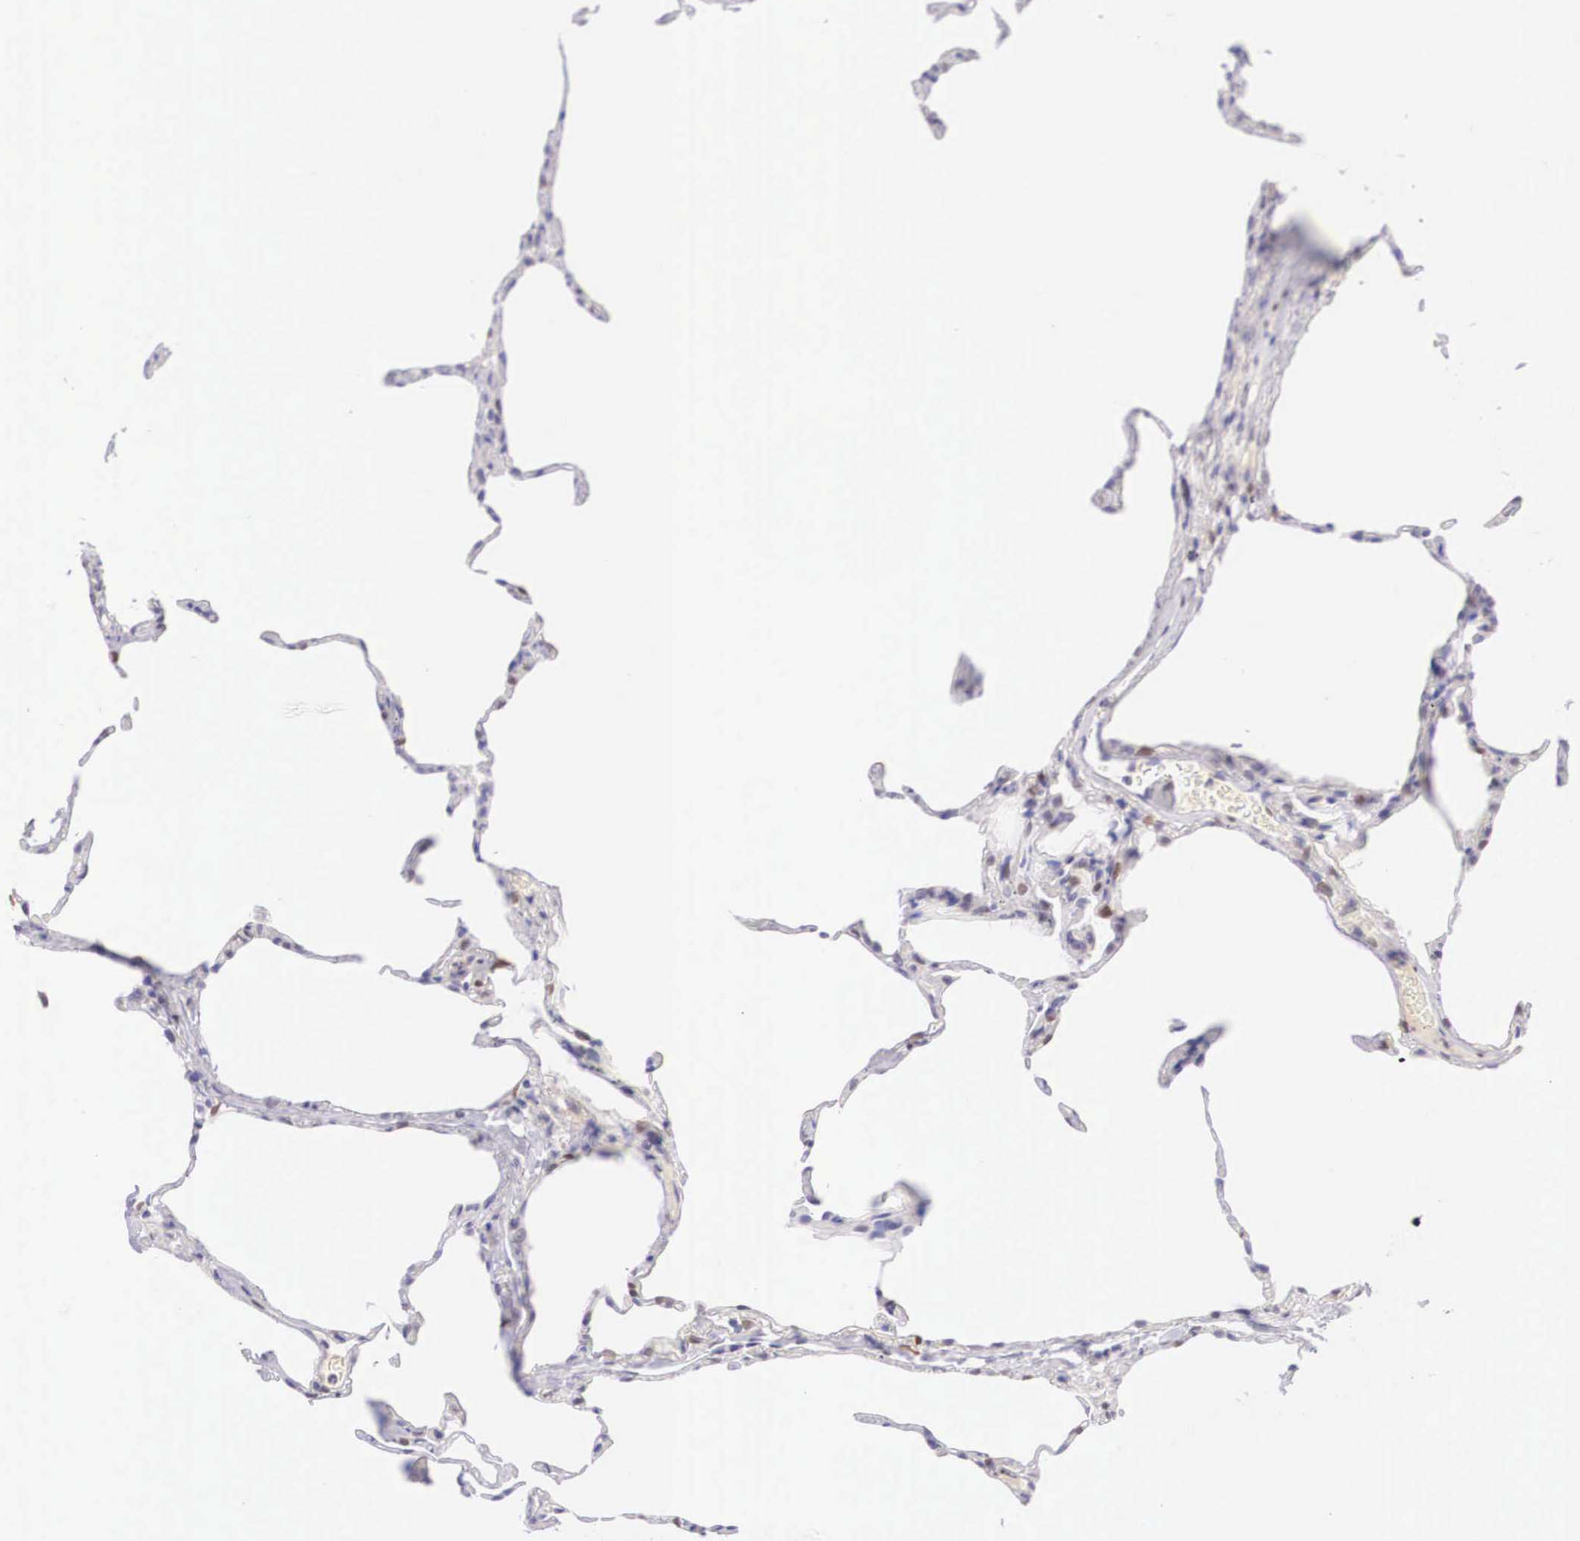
{"staining": {"intensity": "negative", "quantity": "none", "location": "none"}, "tissue": "lung", "cell_type": "Alveolar cells", "image_type": "normal", "snomed": [{"axis": "morphology", "description": "Normal tissue, NOS"}, {"axis": "topography", "description": "Lung"}], "caption": "IHC of benign lung exhibits no expression in alveolar cells.", "gene": "BCL6", "patient": {"sex": "female", "age": 75}}